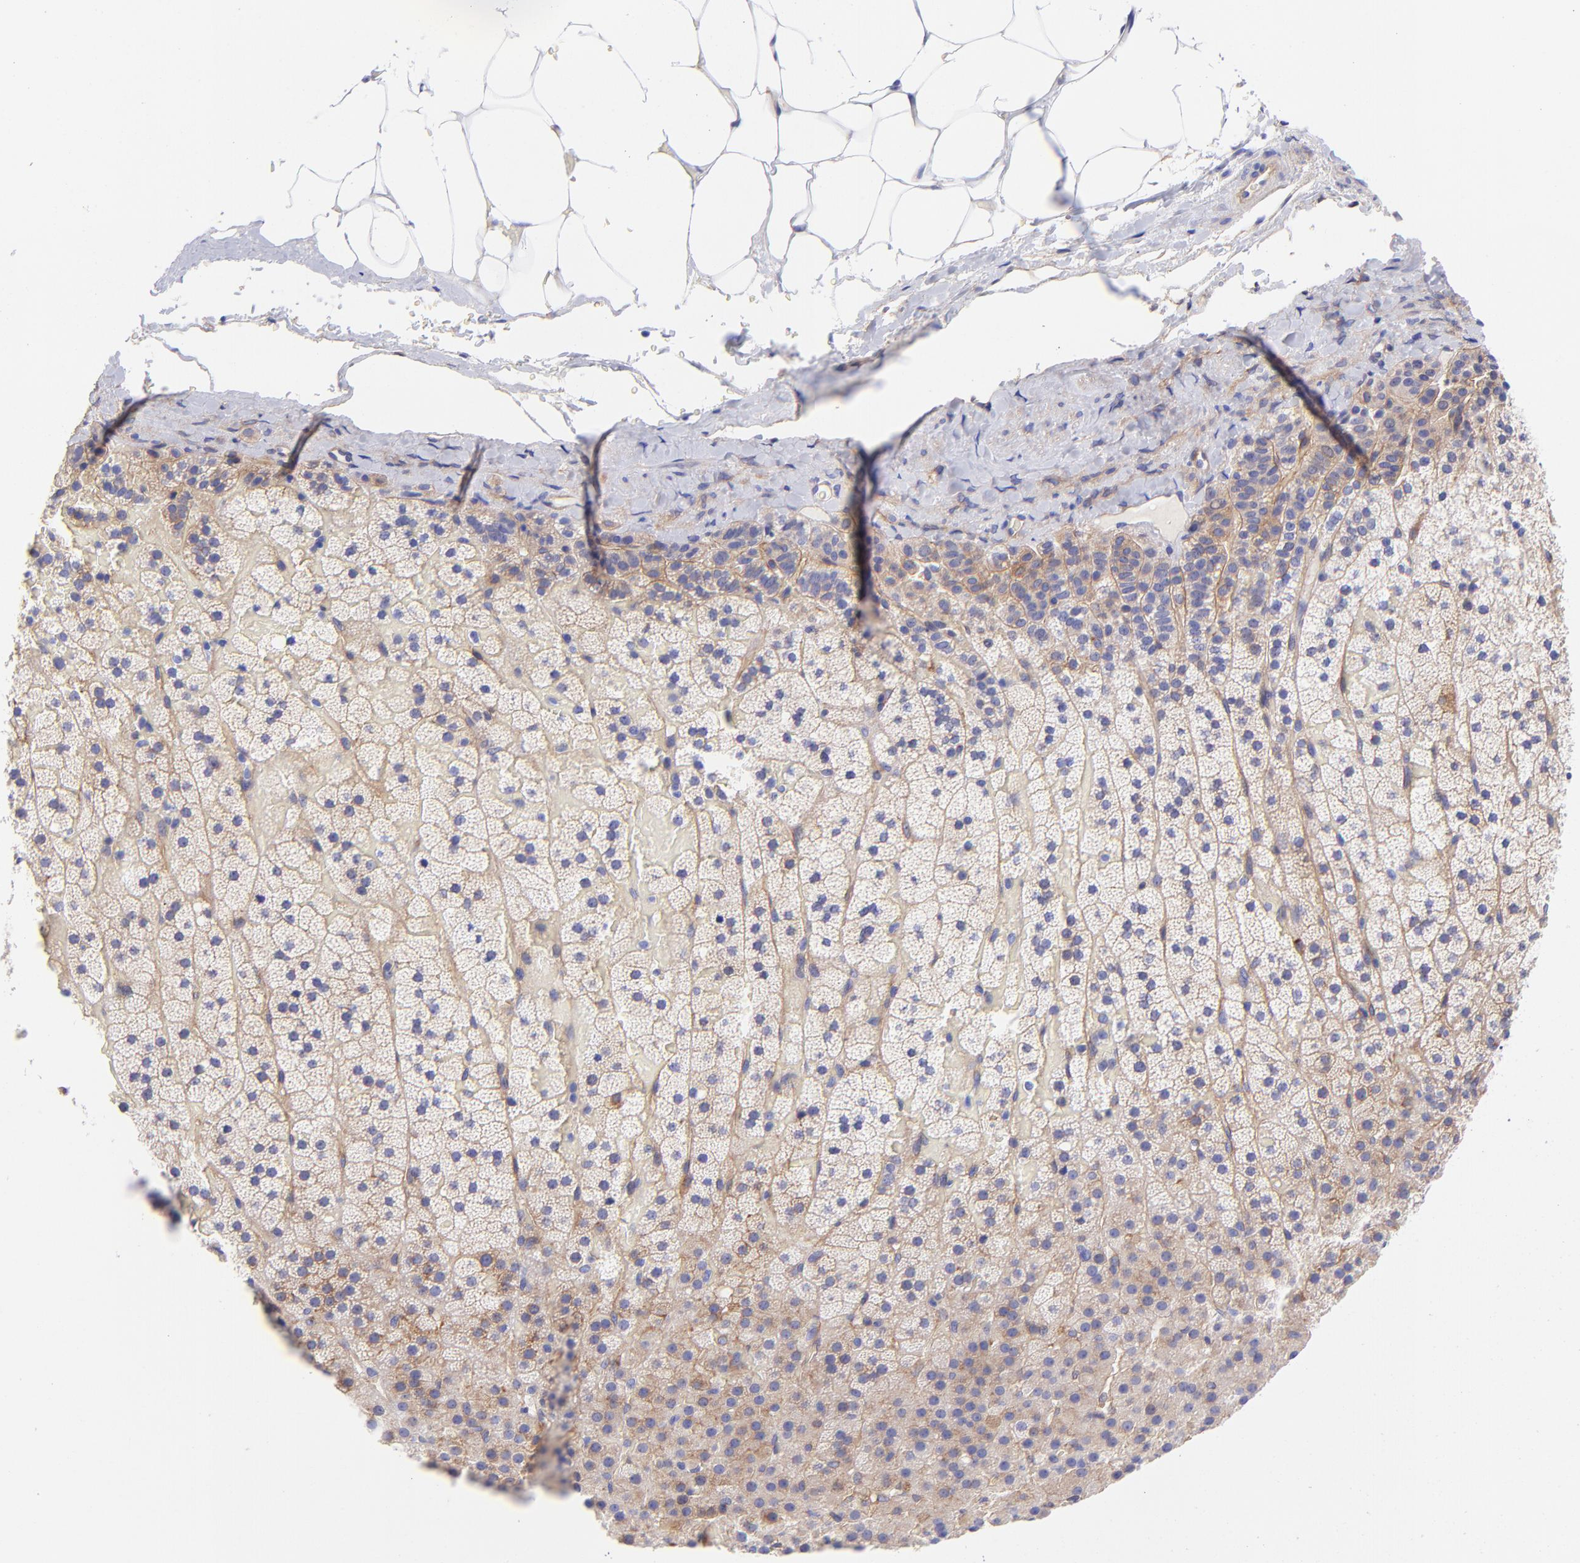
{"staining": {"intensity": "moderate", "quantity": "25%-75%", "location": "cytoplasmic/membranous"}, "tissue": "adrenal gland", "cell_type": "Glandular cells", "image_type": "normal", "snomed": [{"axis": "morphology", "description": "Normal tissue, NOS"}, {"axis": "topography", "description": "Adrenal gland"}], "caption": "Normal adrenal gland demonstrates moderate cytoplasmic/membranous staining in approximately 25%-75% of glandular cells.", "gene": "PPFIBP1", "patient": {"sex": "male", "age": 35}}